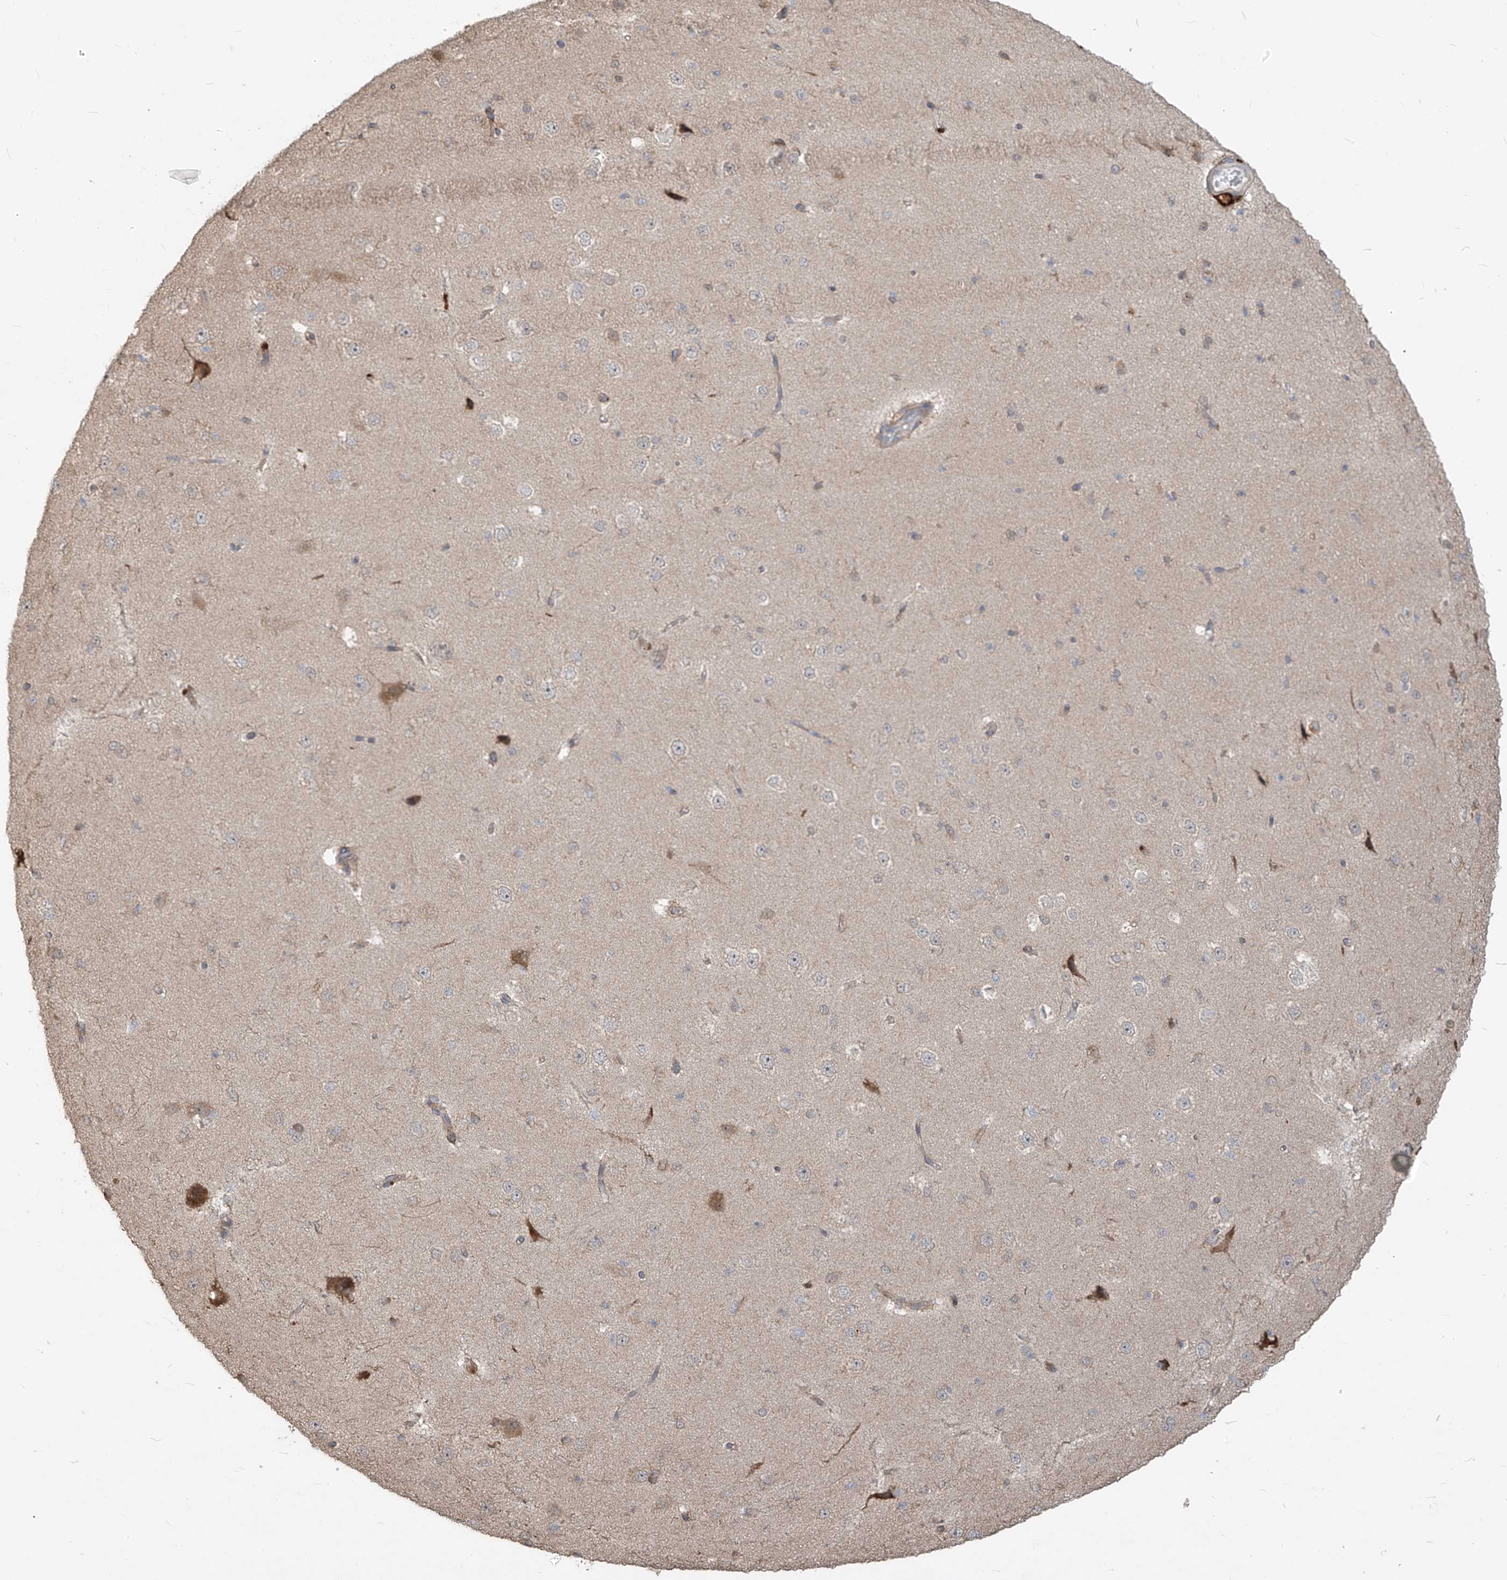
{"staining": {"intensity": "weak", "quantity": ">75%", "location": "cytoplasmic/membranous"}, "tissue": "cerebral cortex", "cell_type": "Endothelial cells", "image_type": "normal", "snomed": [{"axis": "morphology", "description": "Normal tissue, NOS"}, {"axis": "morphology", "description": "Developmental malformation"}, {"axis": "topography", "description": "Cerebral cortex"}], "caption": "Approximately >75% of endothelial cells in normal human cerebral cortex exhibit weak cytoplasmic/membranous protein expression as visualized by brown immunohistochemical staining.", "gene": "PLEKHM3", "patient": {"sex": "female", "age": 30}}